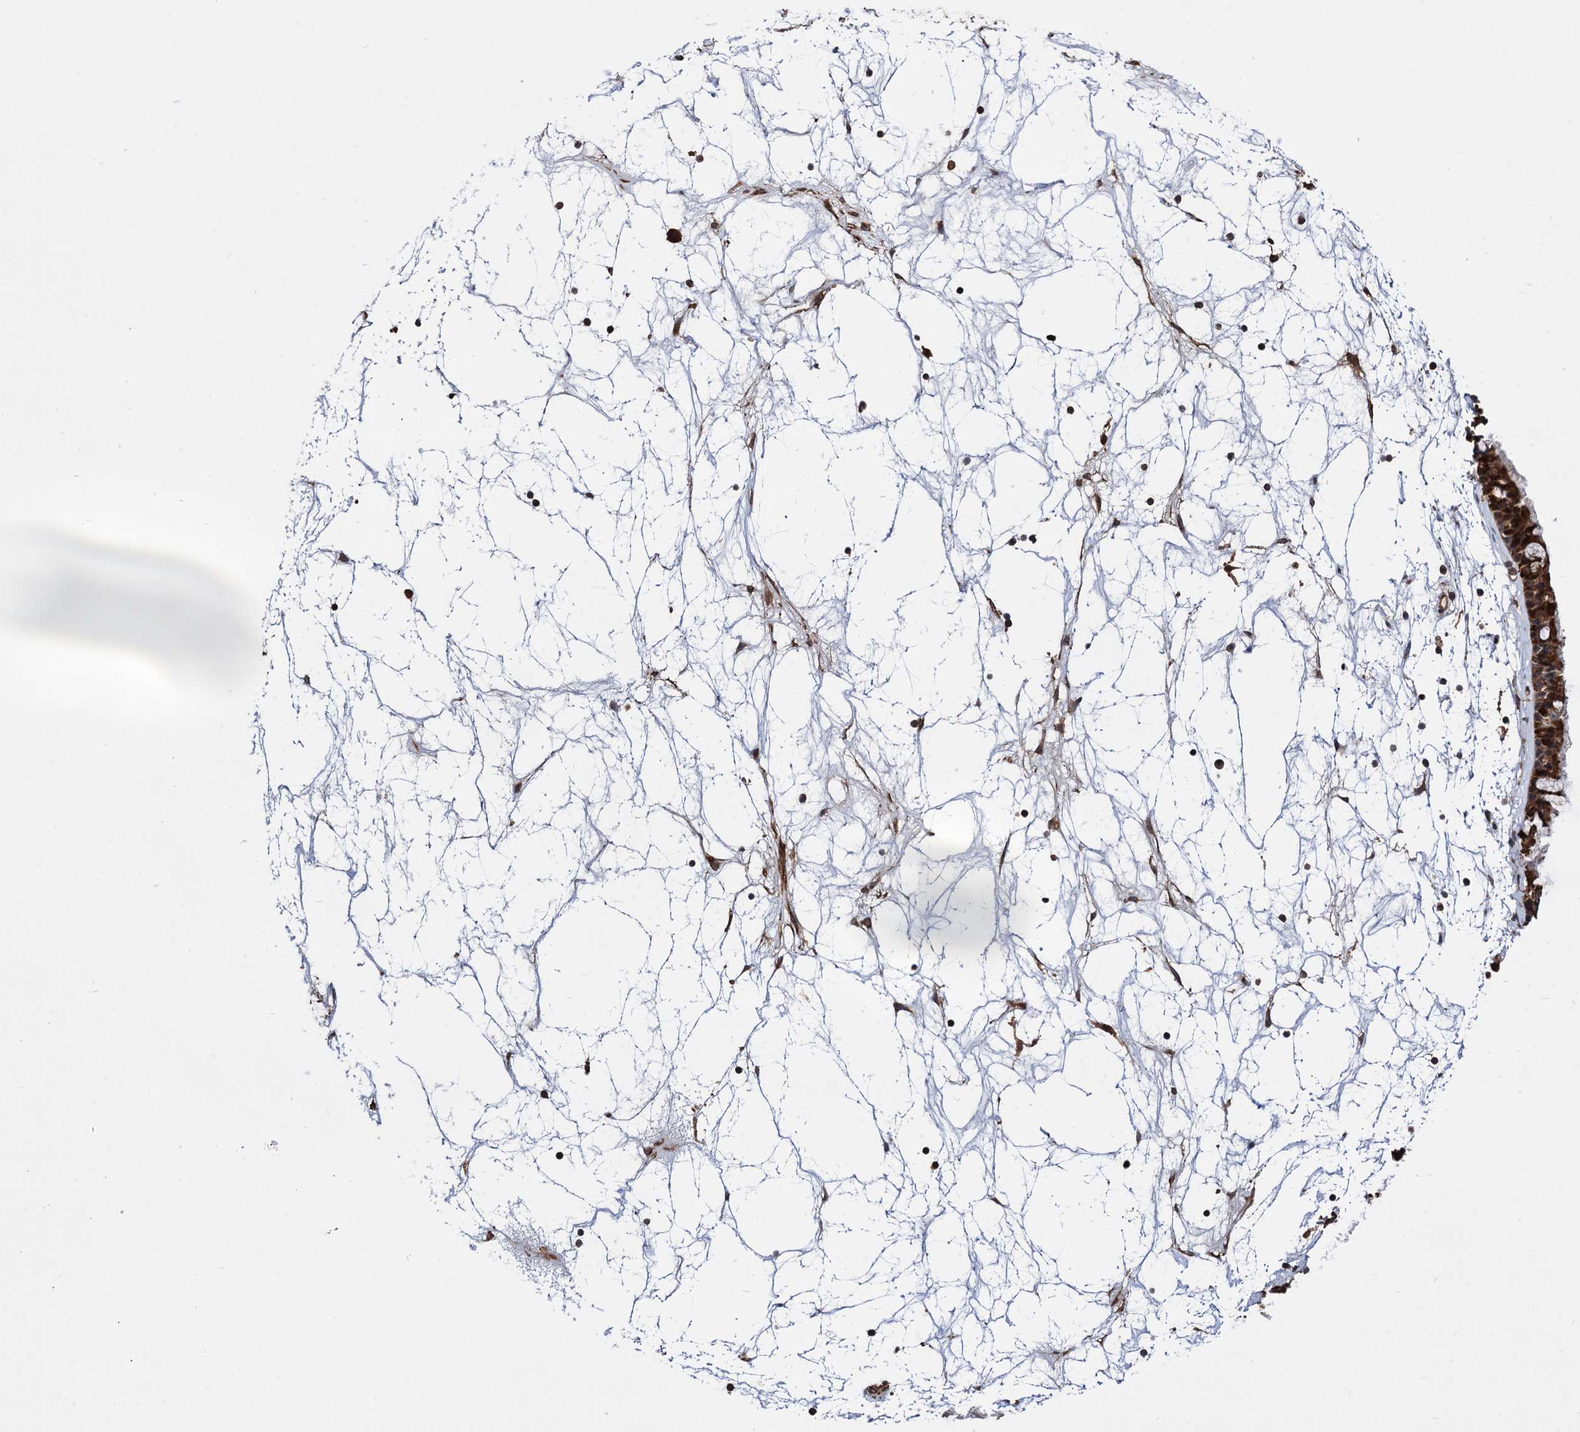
{"staining": {"intensity": "strong", "quantity": ">75%", "location": "cytoplasmic/membranous"}, "tissue": "nasopharynx", "cell_type": "Respiratory epithelial cells", "image_type": "normal", "snomed": [{"axis": "morphology", "description": "Normal tissue, NOS"}, {"axis": "topography", "description": "Nasopharynx"}], "caption": "A high amount of strong cytoplasmic/membranous expression is identified in about >75% of respiratory epithelial cells in normal nasopharynx. (DAB = brown stain, brightfield microscopy at high magnification).", "gene": "ATP8B4", "patient": {"sex": "male", "age": 64}}